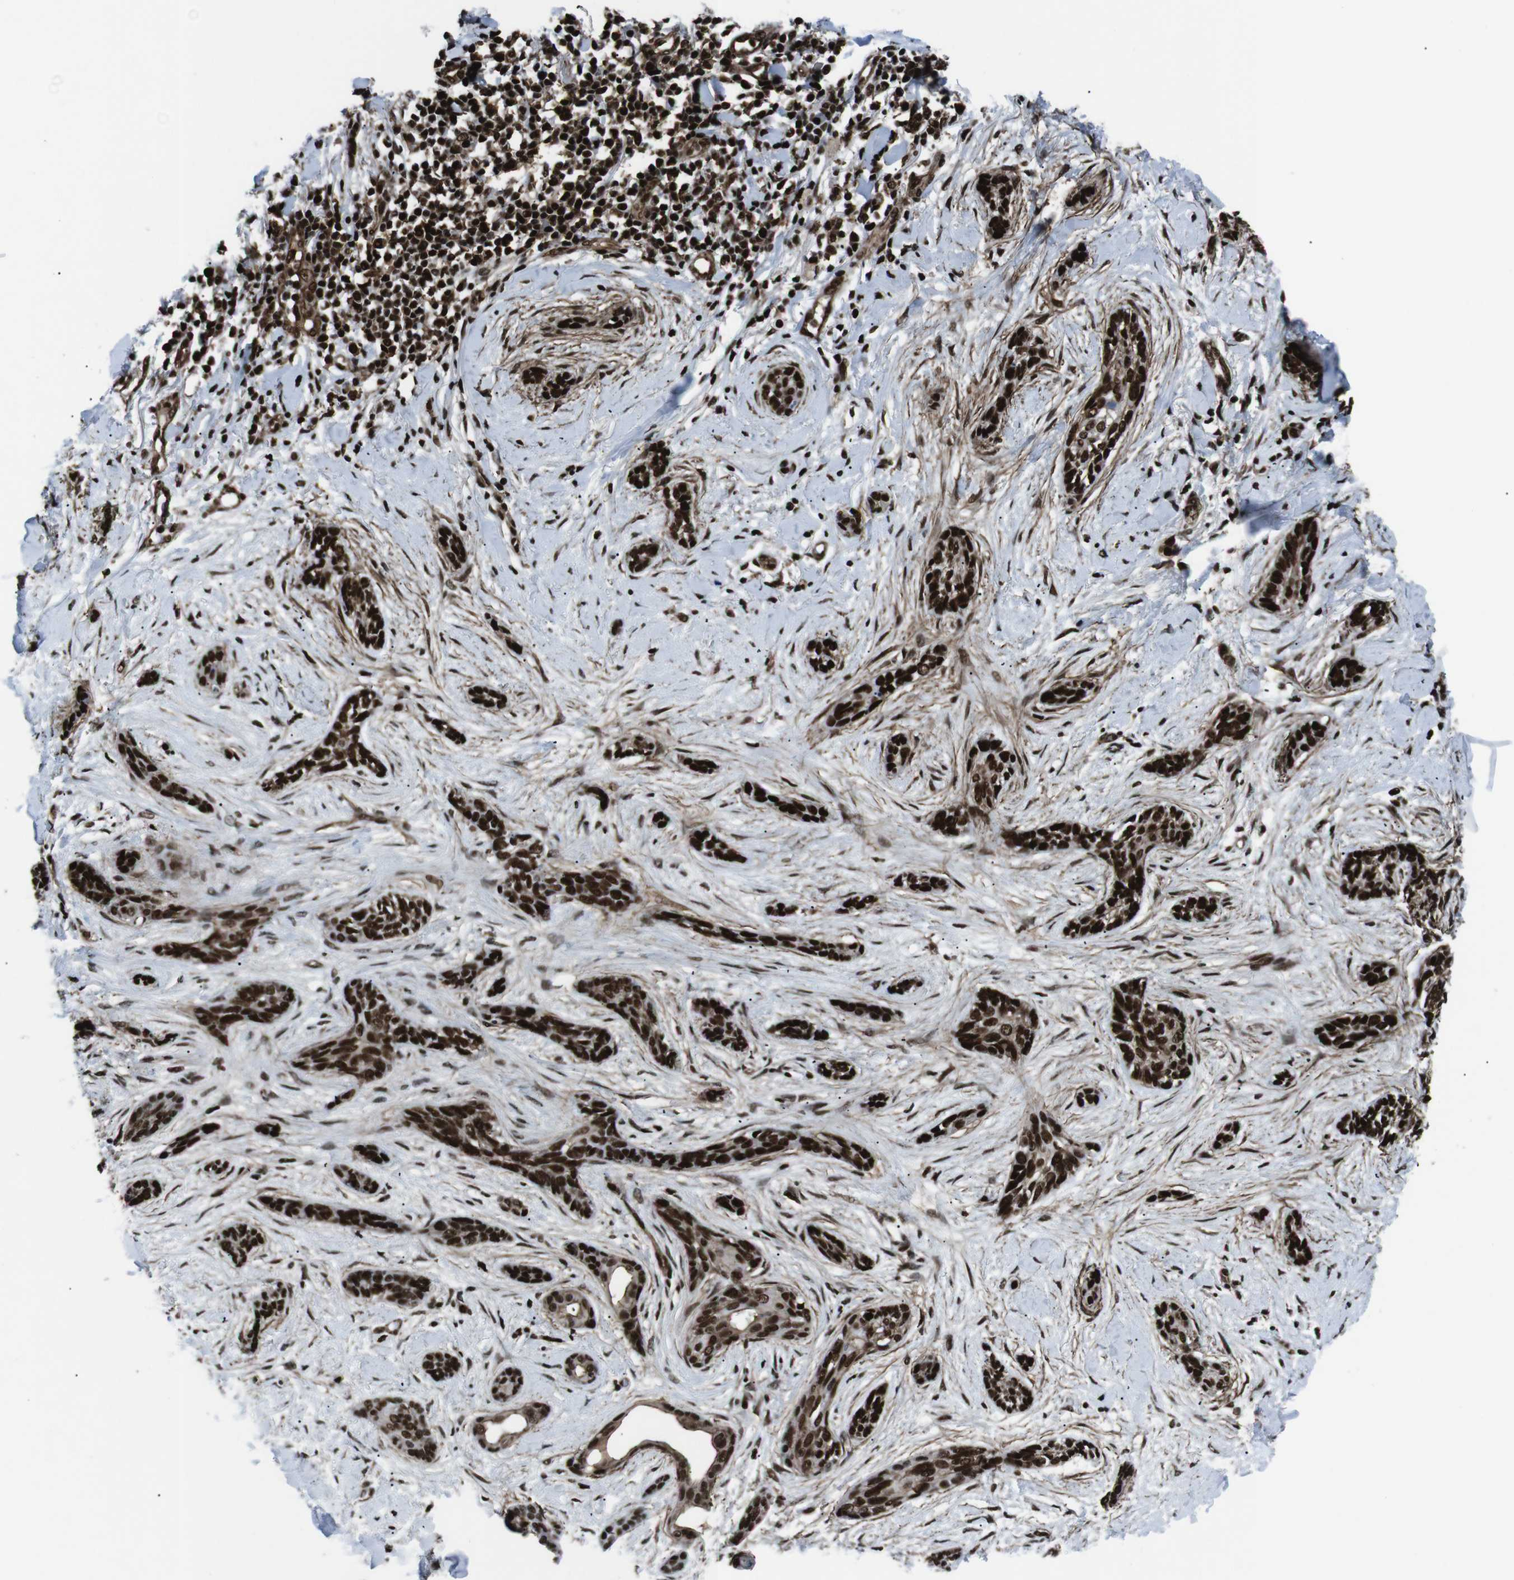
{"staining": {"intensity": "strong", "quantity": ">75%", "location": "nuclear"}, "tissue": "skin cancer", "cell_type": "Tumor cells", "image_type": "cancer", "snomed": [{"axis": "morphology", "description": "Basal cell carcinoma"}, {"axis": "morphology", "description": "Adnexal tumor, benign"}, {"axis": "topography", "description": "Skin"}], "caption": "This image reveals immunohistochemistry staining of human skin benign adnexal tumor, with high strong nuclear positivity in approximately >75% of tumor cells.", "gene": "HNRNPU", "patient": {"sex": "female", "age": 42}}